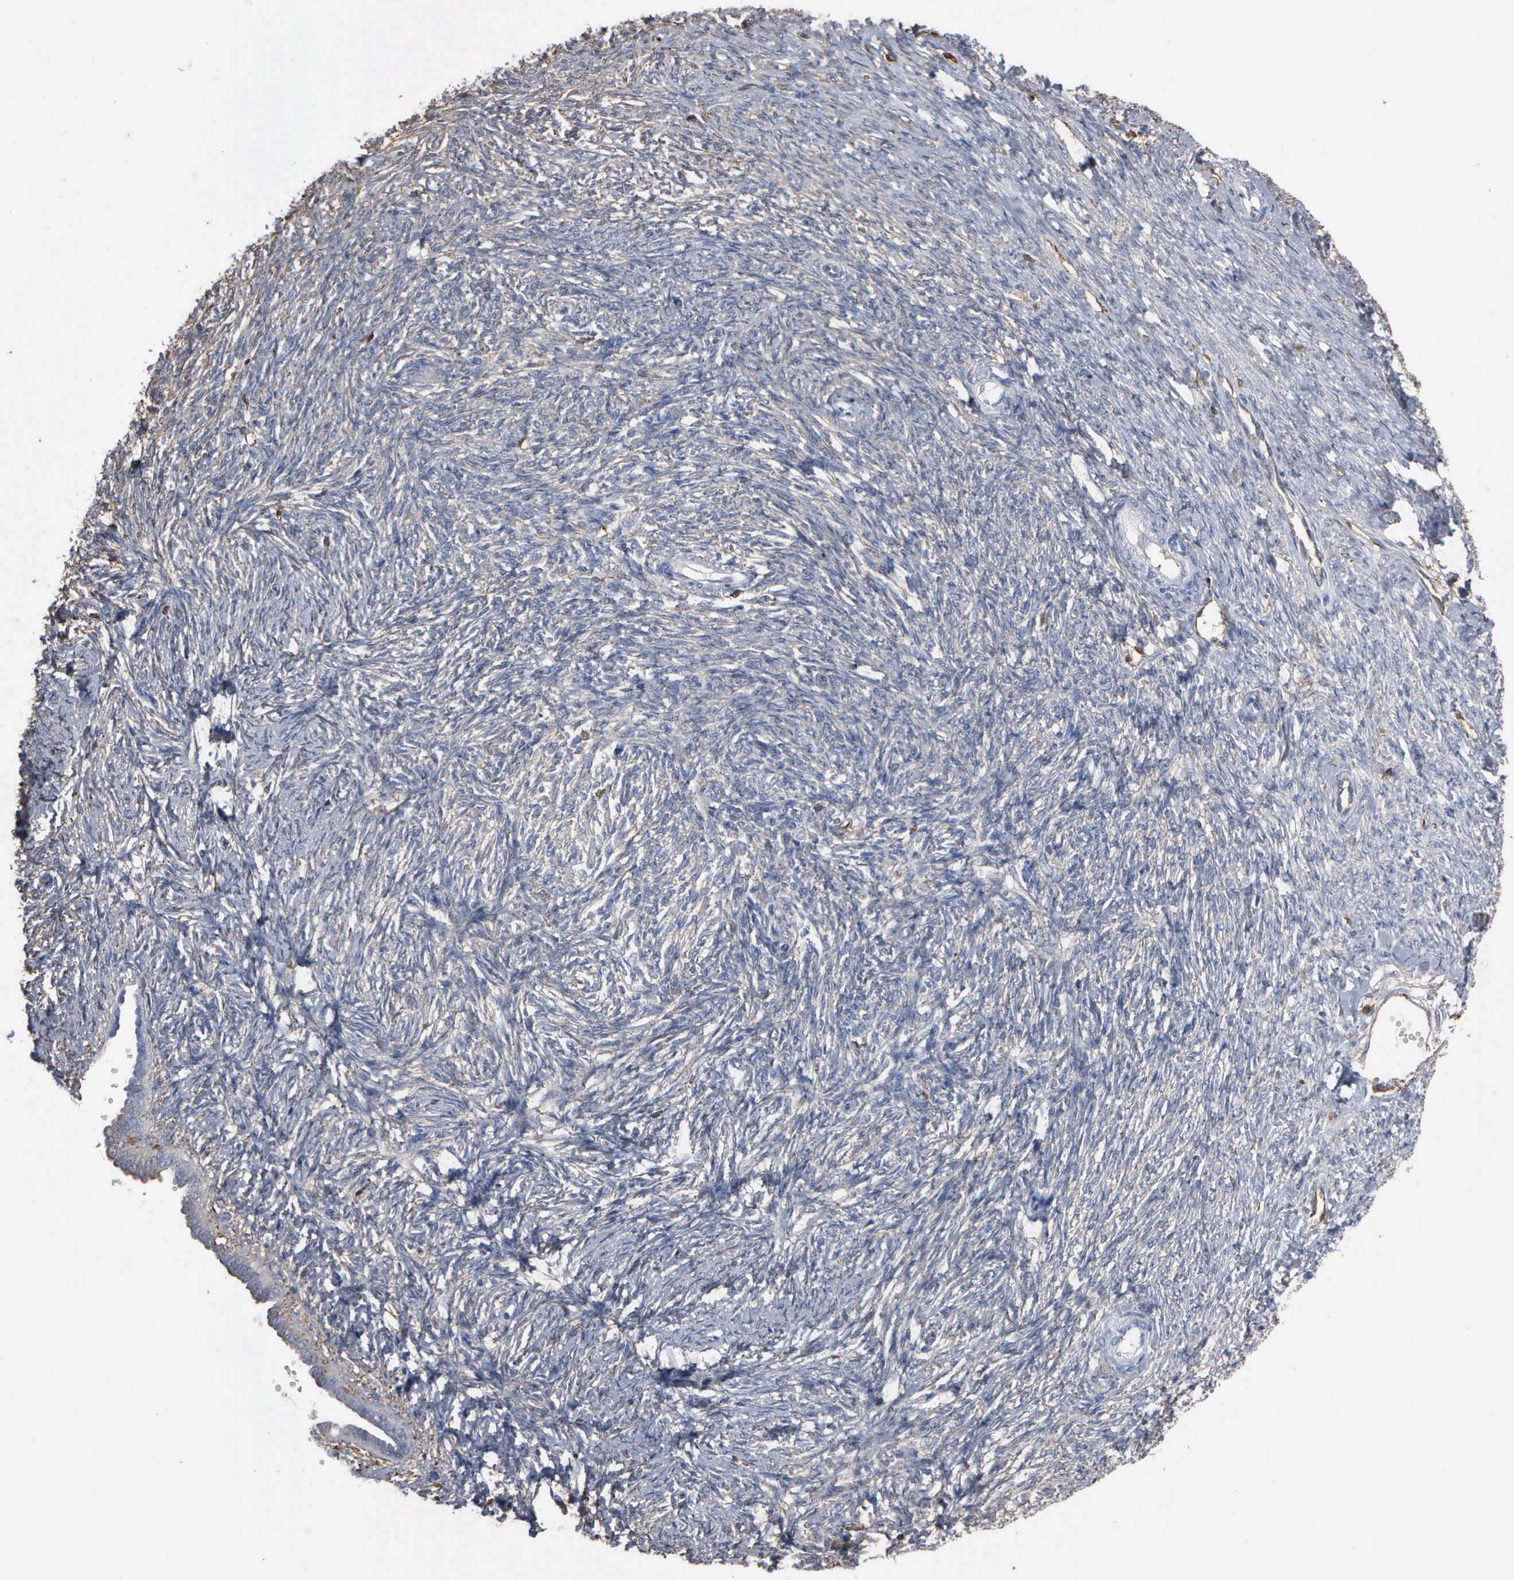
{"staining": {"intensity": "negative", "quantity": "none", "location": "none"}, "tissue": "ovarian cancer", "cell_type": "Tumor cells", "image_type": "cancer", "snomed": [{"axis": "morphology", "description": "Normal tissue, NOS"}, {"axis": "morphology", "description": "Cystadenocarcinoma, serous, NOS"}, {"axis": "topography", "description": "Ovary"}], "caption": "This is an immunohistochemistry image of serous cystadenocarcinoma (ovarian). There is no positivity in tumor cells.", "gene": "FSCN1", "patient": {"sex": "female", "age": 62}}